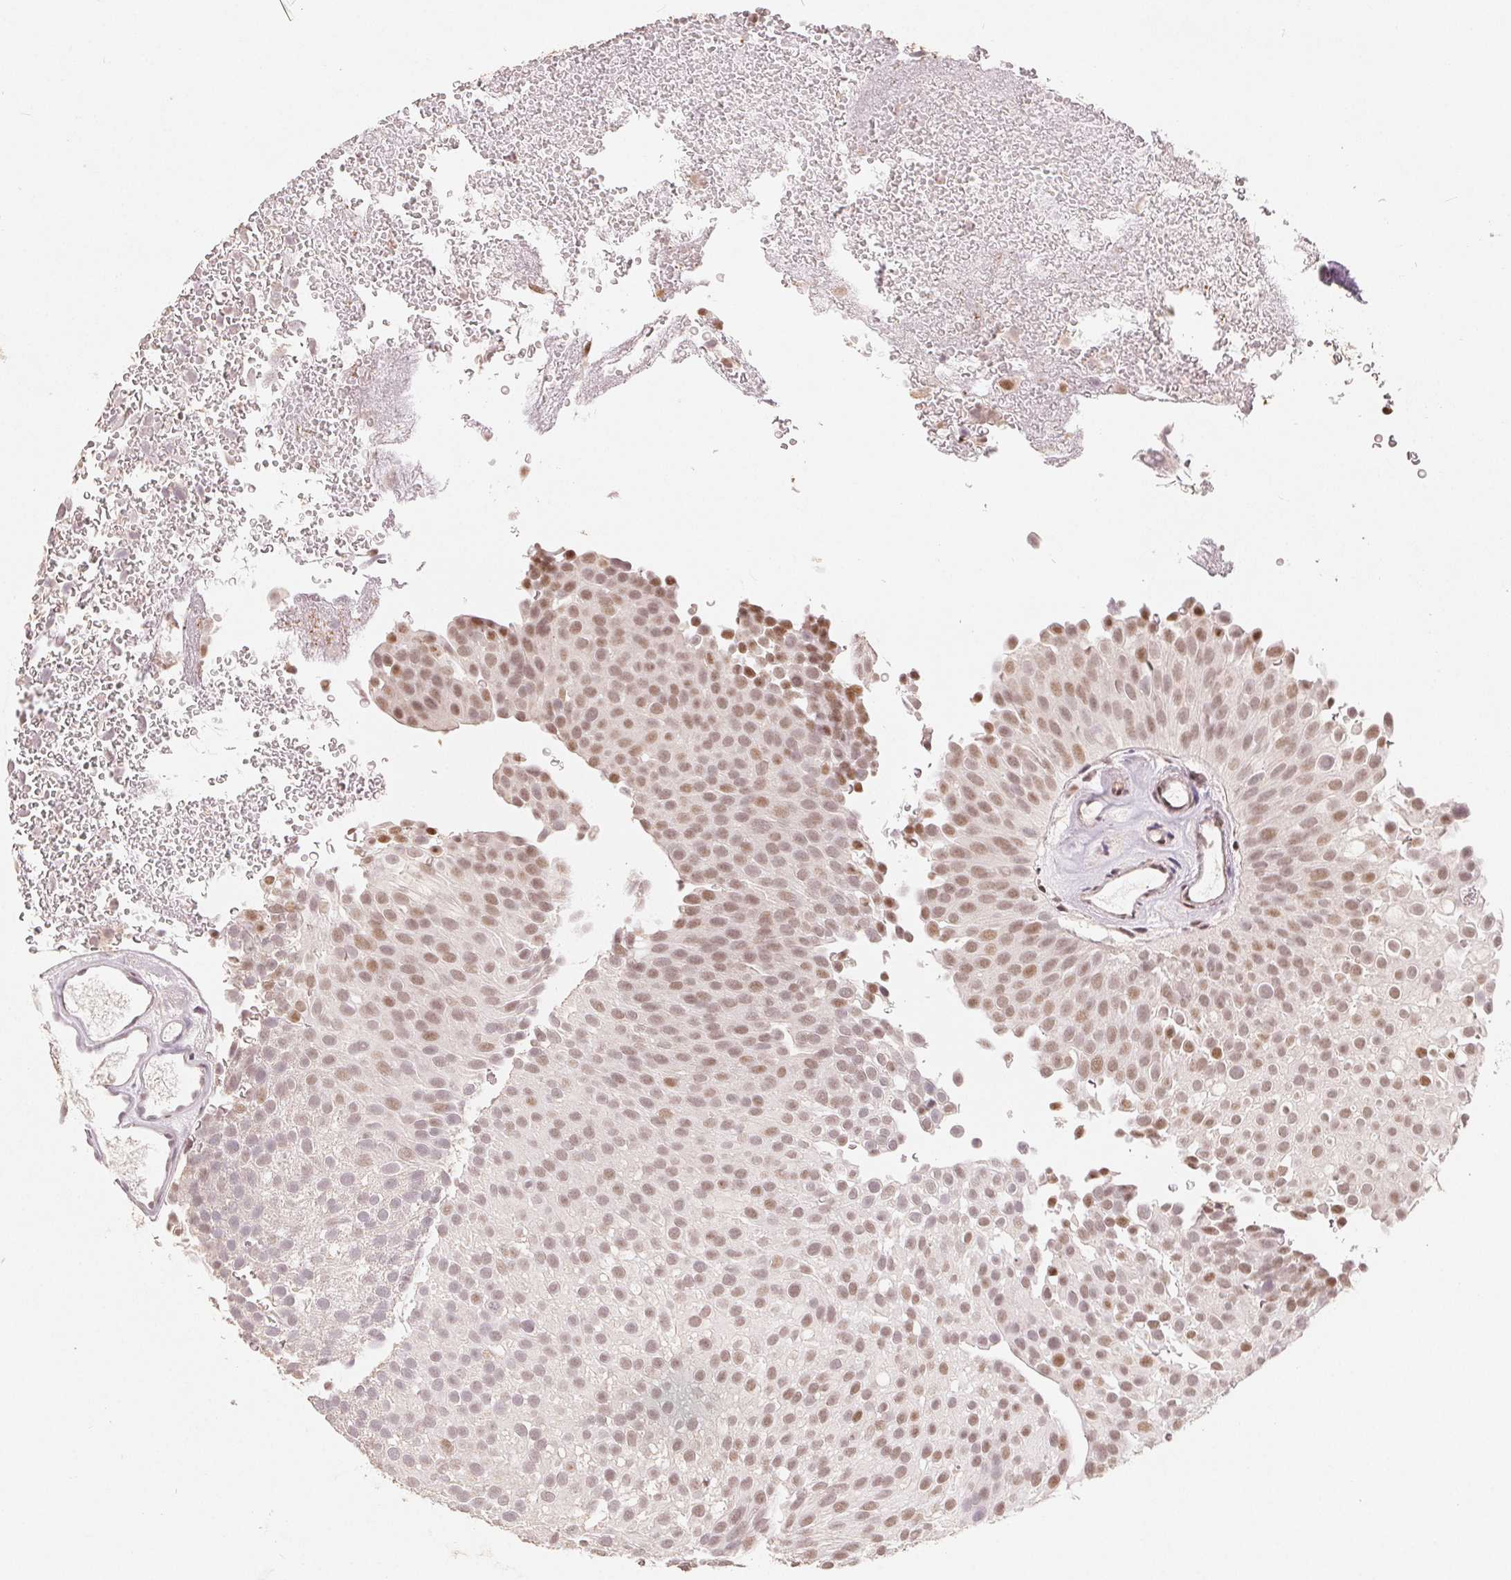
{"staining": {"intensity": "weak", "quantity": ">75%", "location": "nuclear"}, "tissue": "urothelial cancer", "cell_type": "Tumor cells", "image_type": "cancer", "snomed": [{"axis": "morphology", "description": "Urothelial carcinoma, Low grade"}, {"axis": "topography", "description": "Urinary bladder"}], "caption": "Urothelial cancer stained with DAB (3,3'-diaminobenzidine) immunohistochemistry reveals low levels of weak nuclear expression in approximately >75% of tumor cells. The protein of interest is shown in brown color, while the nuclei are stained blue.", "gene": "CCDC138", "patient": {"sex": "male", "age": 78}}